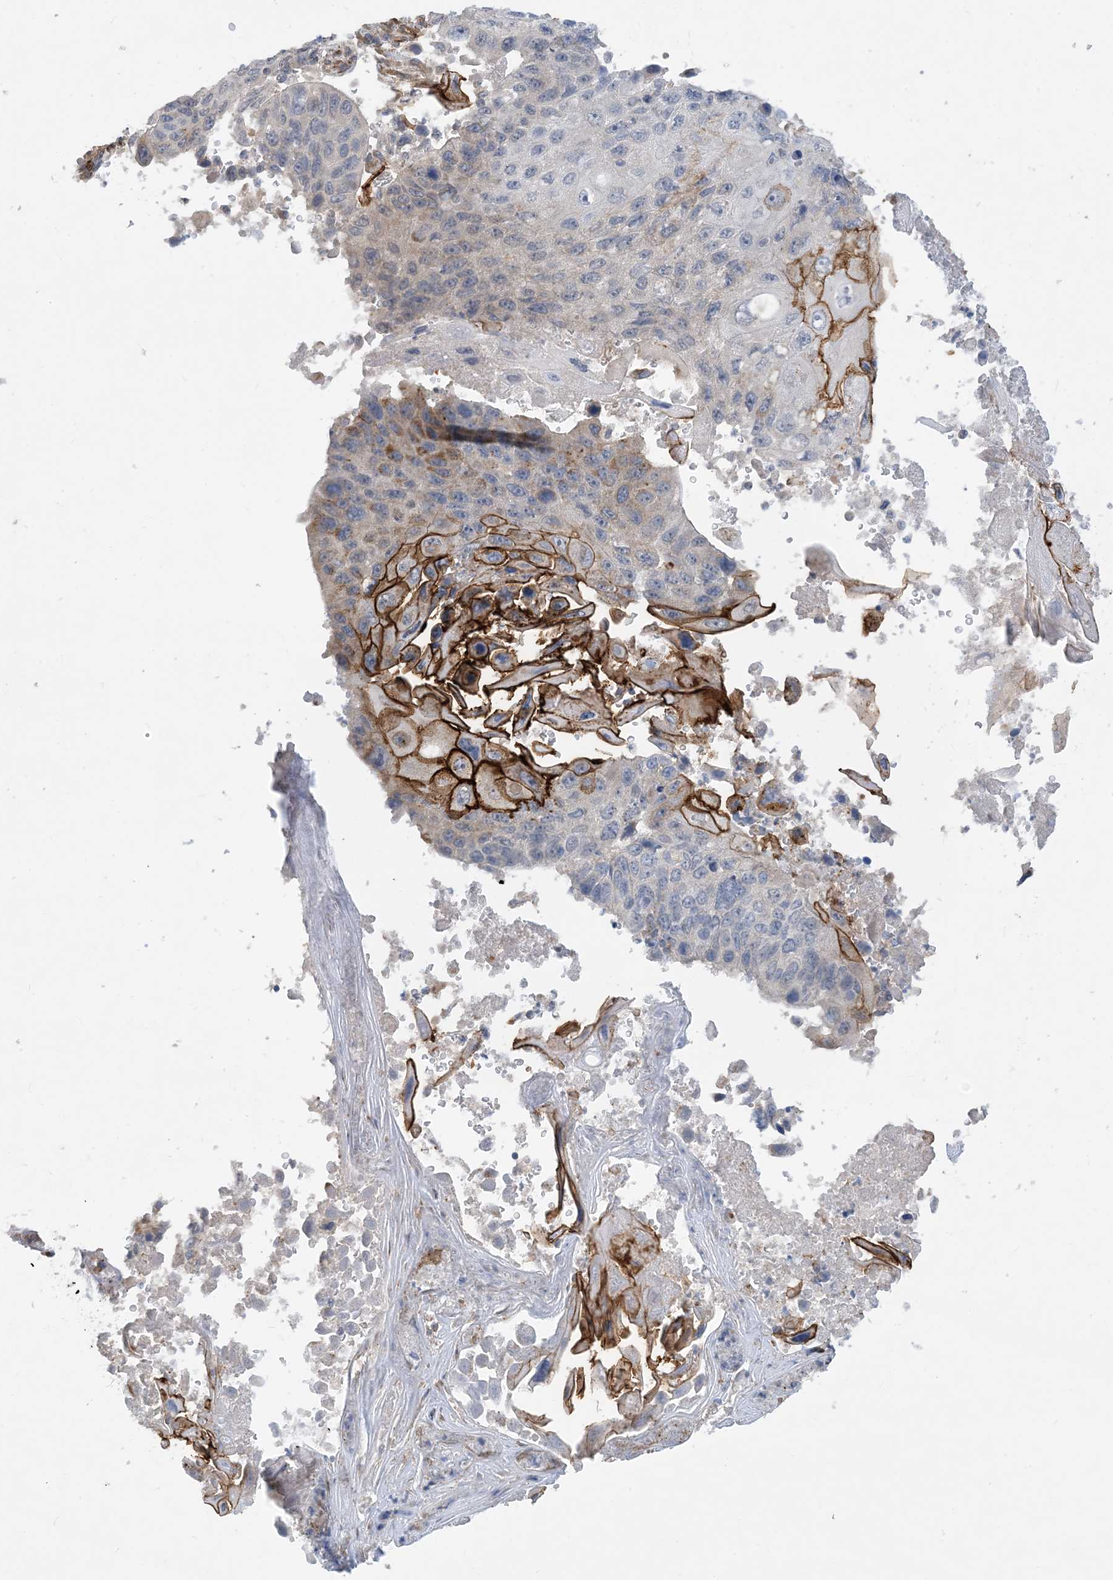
{"staining": {"intensity": "moderate", "quantity": "<25%", "location": "cytoplasmic/membranous"}, "tissue": "lung cancer", "cell_type": "Tumor cells", "image_type": "cancer", "snomed": [{"axis": "morphology", "description": "Squamous cell carcinoma, NOS"}, {"axis": "topography", "description": "Lung"}], "caption": "A low amount of moderate cytoplasmic/membranous staining is seen in approximately <25% of tumor cells in lung cancer (squamous cell carcinoma) tissue.", "gene": "EIF2A", "patient": {"sex": "male", "age": 61}}